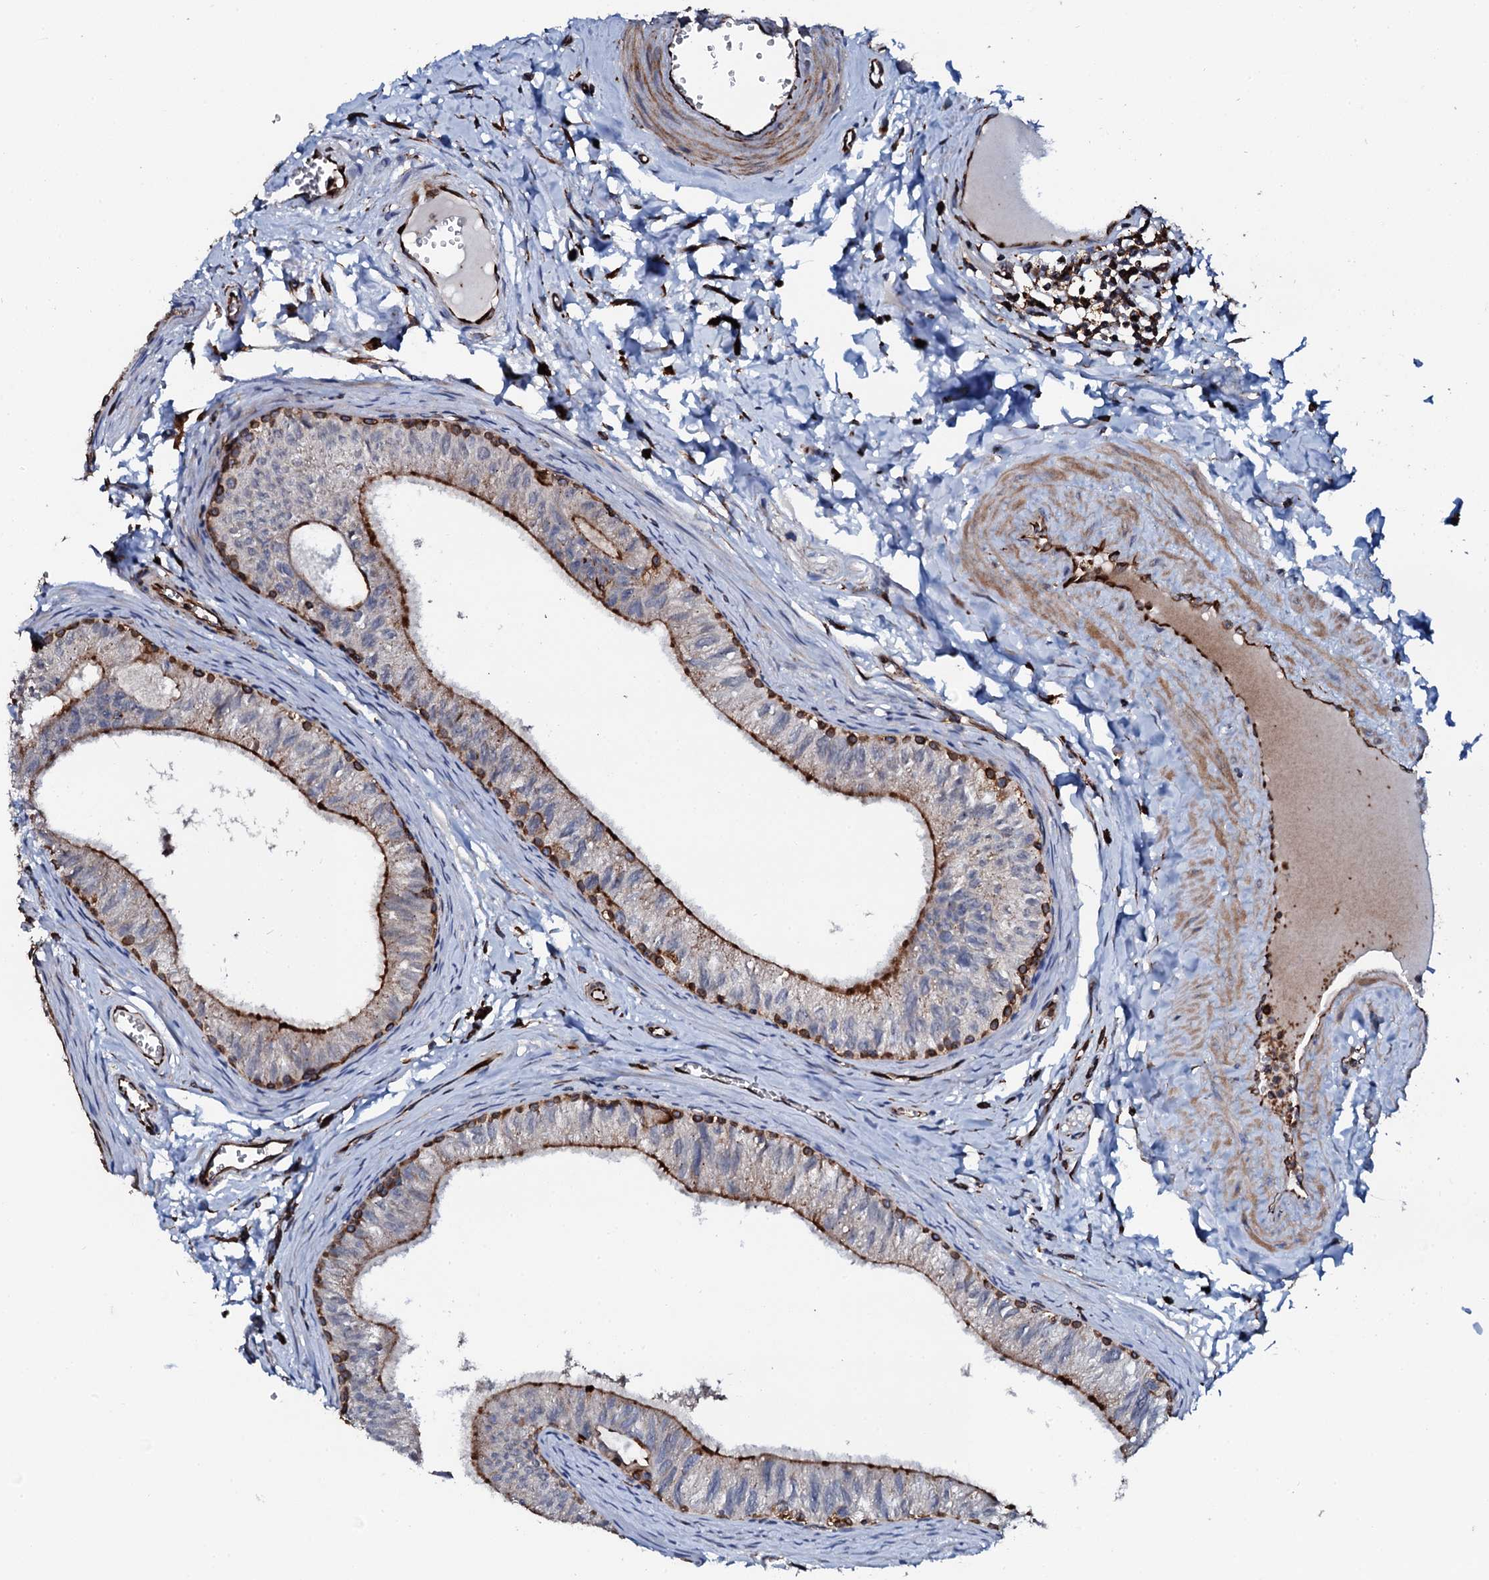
{"staining": {"intensity": "strong", "quantity": "25%-75%", "location": "cytoplasmic/membranous"}, "tissue": "epididymis", "cell_type": "Glandular cells", "image_type": "normal", "snomed": [{"axis": "morphology", "description": "Normal tissue, NOS"}, {"axis": "topography", "description": "Epididymis"}], "caption": "Epididymis stained with DAB (3,3'-diaminobenzidine) immunohistochemistry (IHC) exhibits high levels of strong cytoplasmic/membranous expression in approximately 25%-75% of glandular cells. Nuclei are stained in blue.", "gene": "VAMP8", "patient": {"sex": "male", "age": 42}}